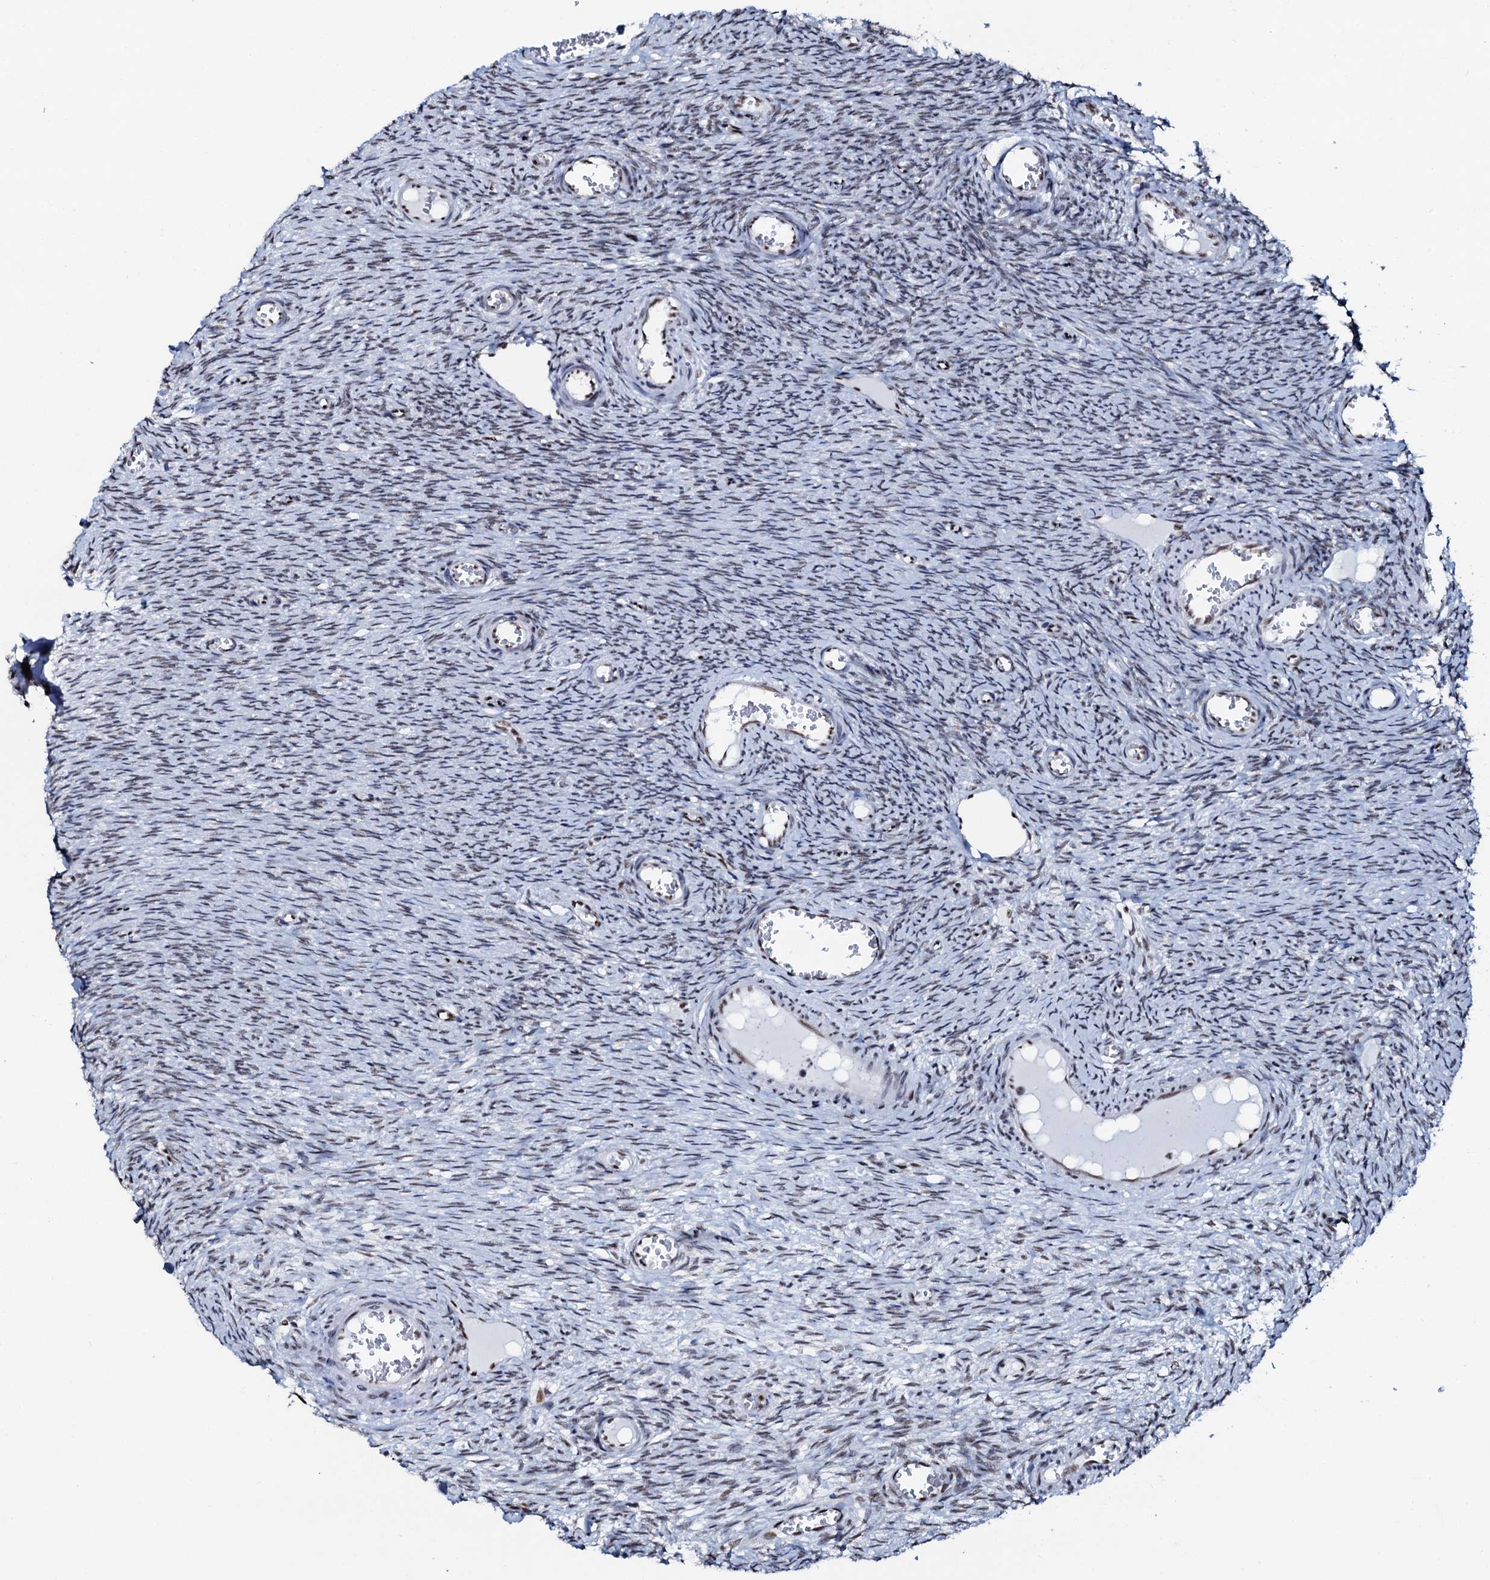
{"staining": {"intensity": "weak", "quantity": "<25%", "location": "nuclear"}, "tissue": "ovary", "cell_type": "Ovarian stroma cells", "image_type": "normal", "snomed": [{"axis": "morphology", "description": "Normal tissue, NOS"}, {"axis": "topography", "description": "Ovary"}], "caption": "IHC of normal human ovary shows no staining in ovarian stroma cells. (Brightfield microscopy of DAB immunohistochemistry (IHC) at high magnification).", "gene": "NKAPD1", "patient": {"sex": "female", "age": 44}}